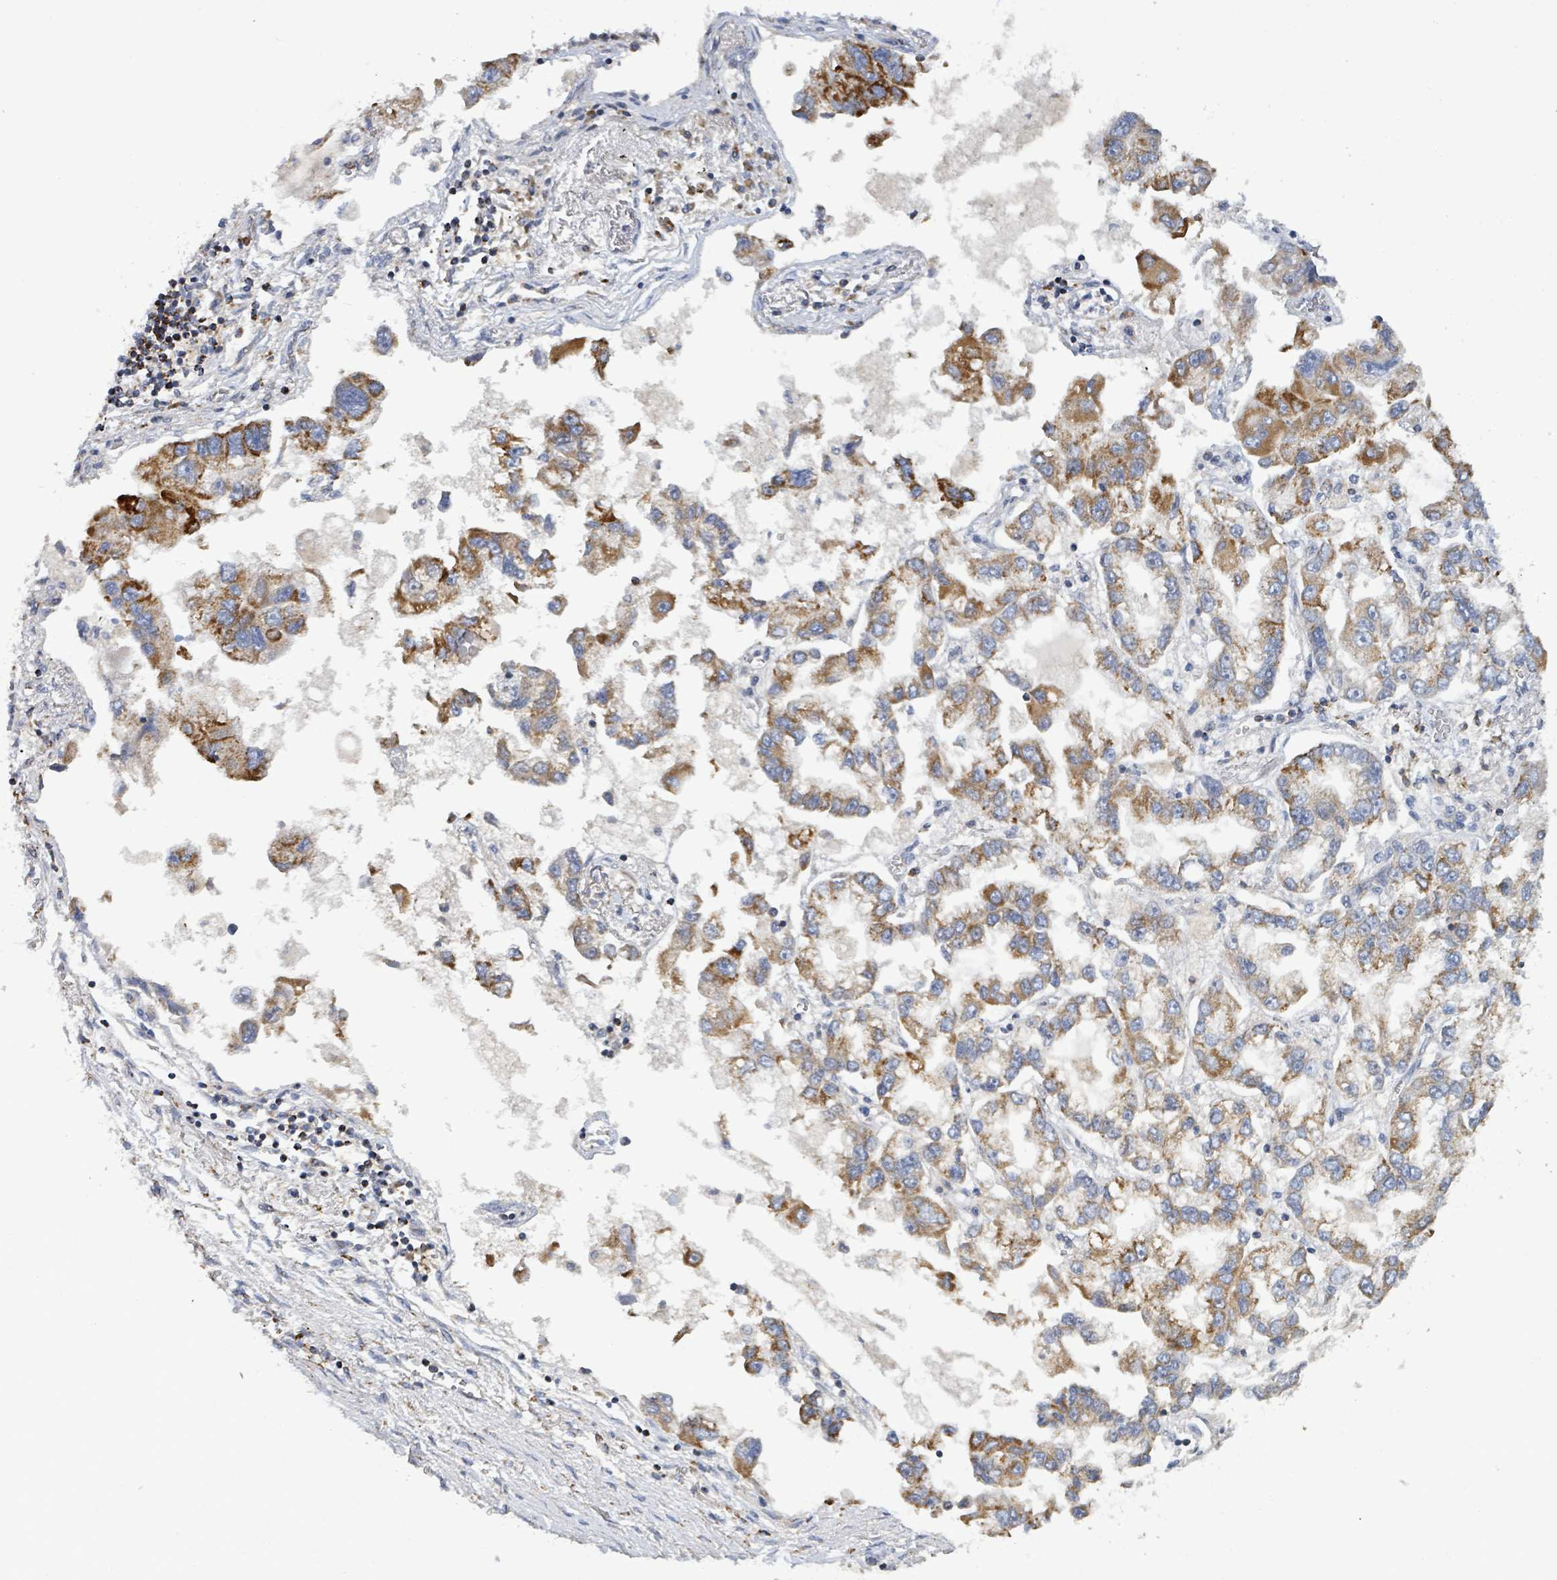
{"staining": {"intensity": "moderate", "quantity": "25%-75%", "location": "cytoplasmic/membranous"}, "tissue": "lung cancer", "cell_type": "Tumor cells", "image_type": "cancer", "snomed": [{"axis": "morphology", "description": "Adenocarcinoma, NOS"}, {"axis": "topography", "description": "Lung"}], "caption": "Tumor cells exhibit medium levels of moderate cytoplasmic/membranous expression in approximately 25%-75% of cells in human adenocarcinoma (lung).", "gene": "SUCLG2", "patient": {"sex": "female", "age": 54}}